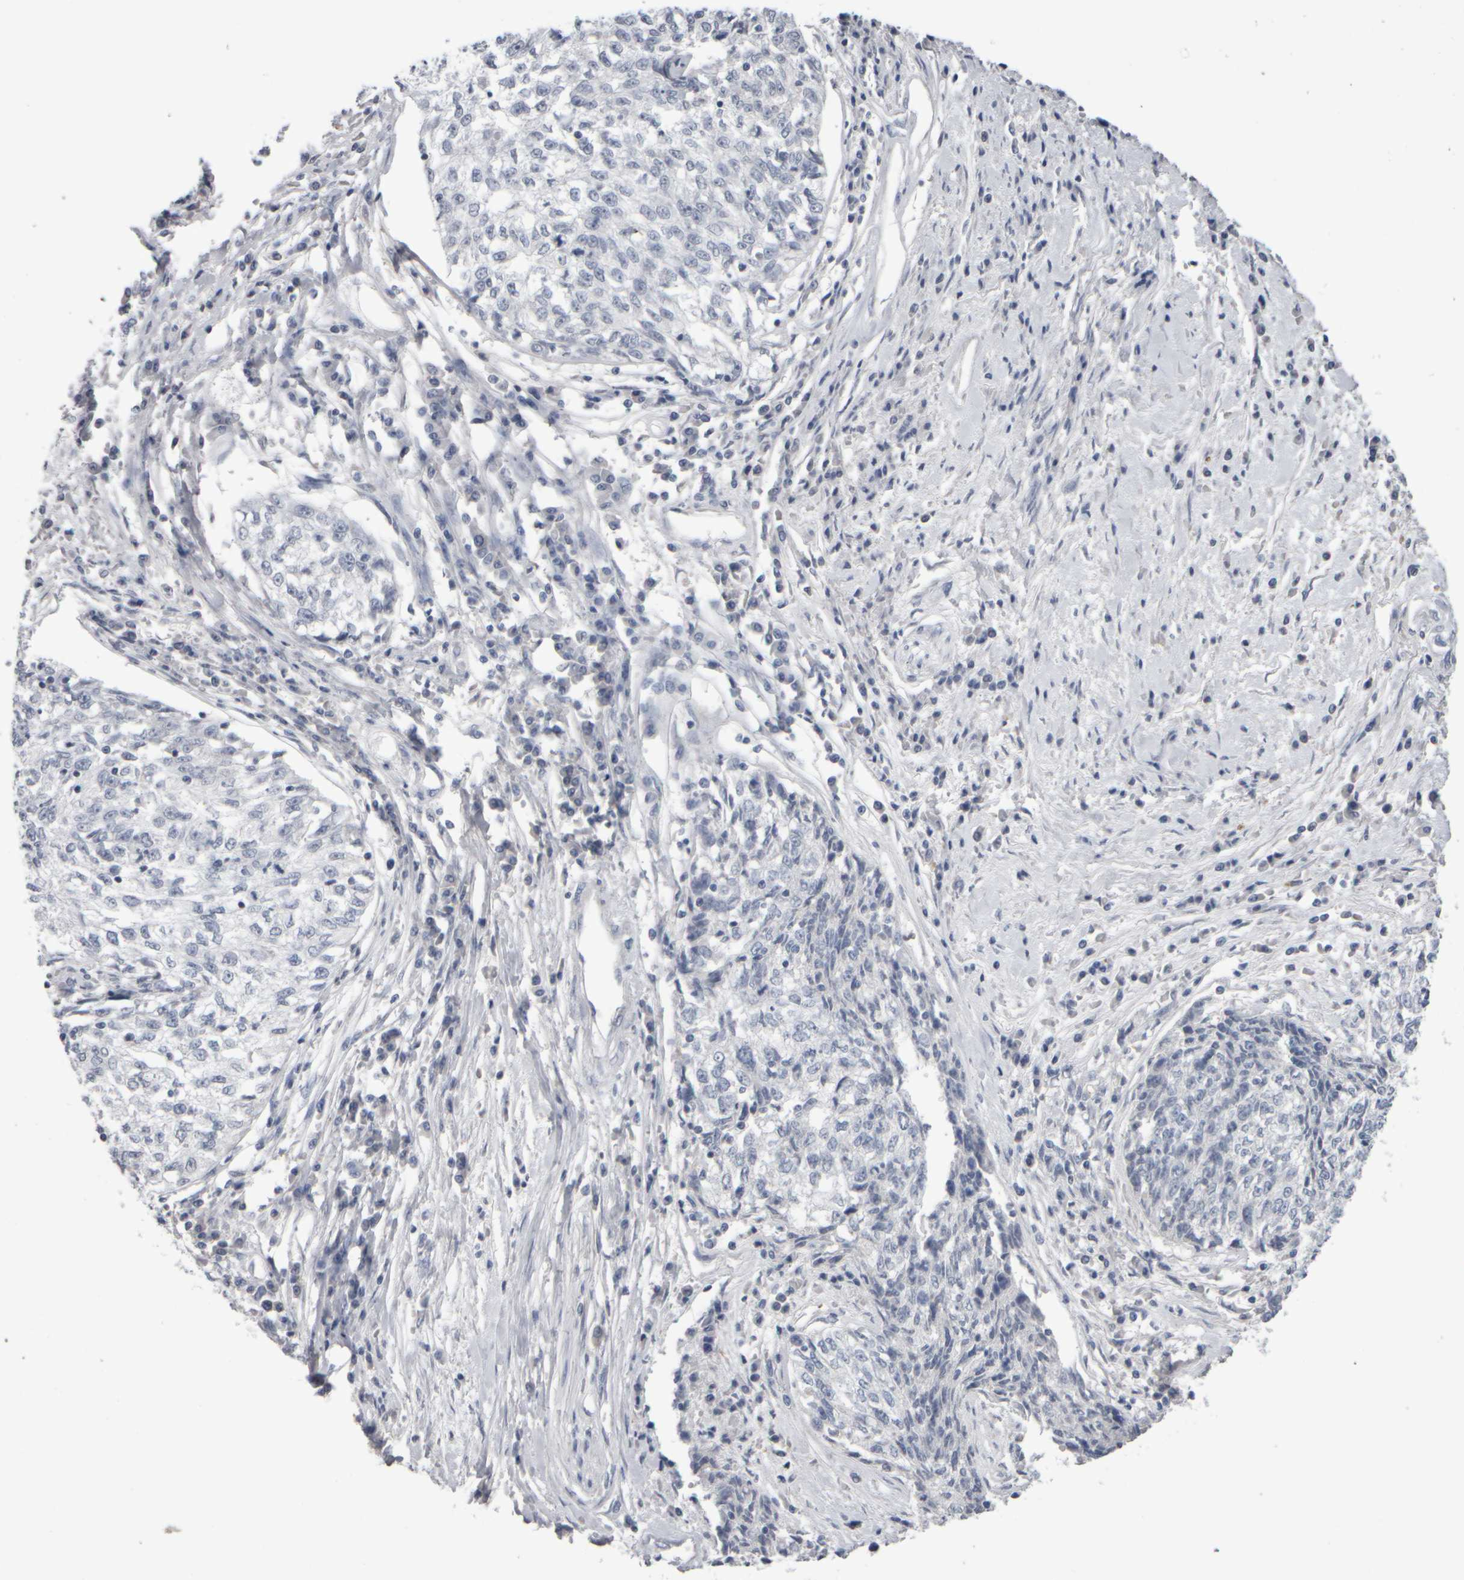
{"staining": {"intensity": "negative", "quantity": "none", "location": "none"}, "tissue": "cervical cancer", "cell_type": "Tumor cells", "image_type": "cancer", "snomed": [{"axis": "morphology", "description": "Squamous cell carcinoma, NOS"}, {"axis": "topography", "description": "Cervix"}], "caption": "Cervical cancer (squamous cell carcinoma) stained for a protein using immunohistochemistry (IHC) exhibits no positivity tumor cells.", "gene": "EPHX2", "patient": {"sex": "female", "age": 57}}